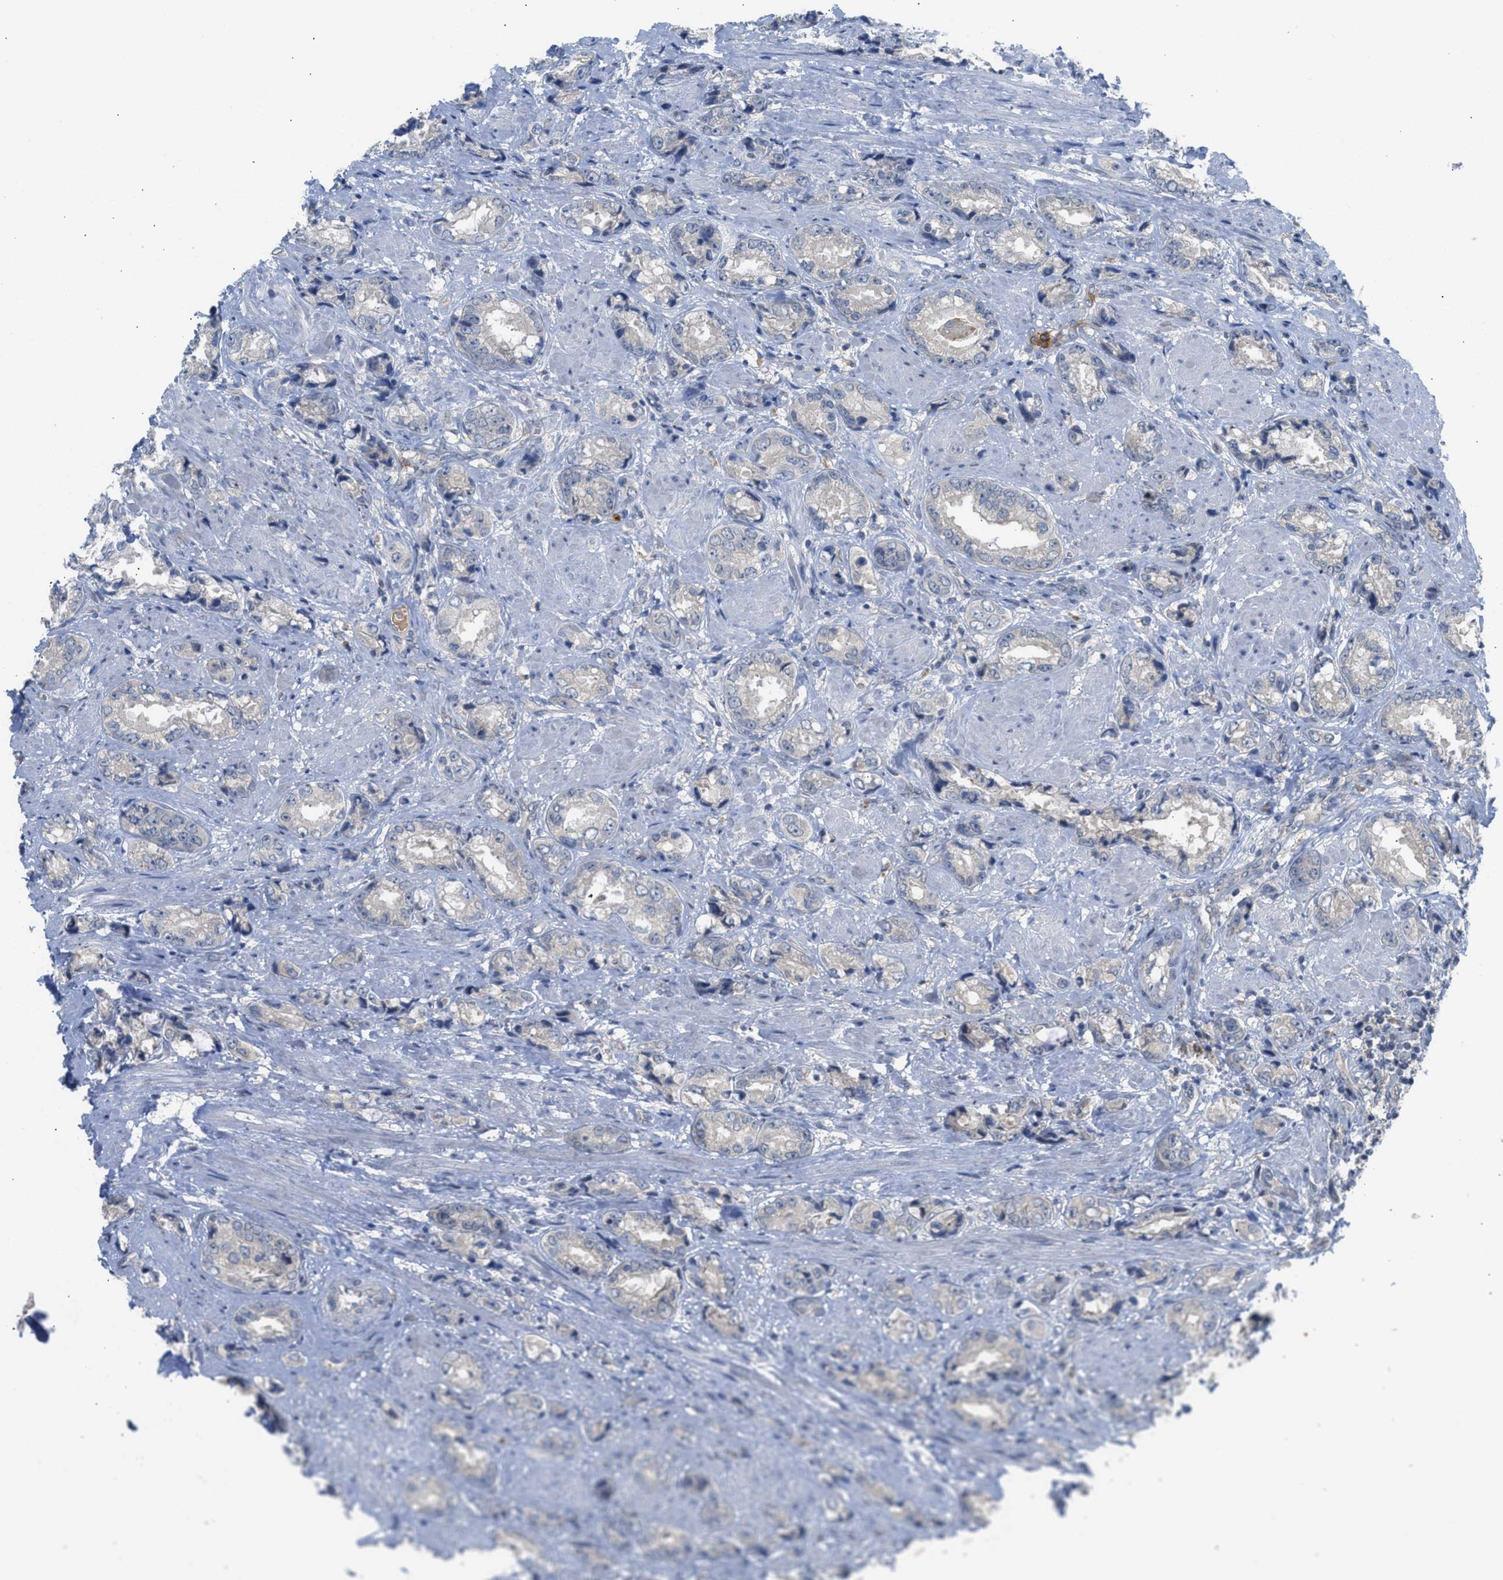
{"staining": {"intensity": "negative", "quantity": "none", "location": "none"}, "tissue": "prostate cancer", "cell_type": "Tumor cells", "image_type": "cancer", "snomed": [{"axis": "morphology", "description": "Adenocarcinoma, High grade"}, {"axis": "topography", "description": "Prostate"}], "caption": "Tumor cells show no significant expression in prostate adenocarcinoma (high-grade). (Immunohistochemistry (ihc), brightfield microscopy, high magnification).", "gene": "RHBDF2", "patient": {"sex": "male", "age": 61}}